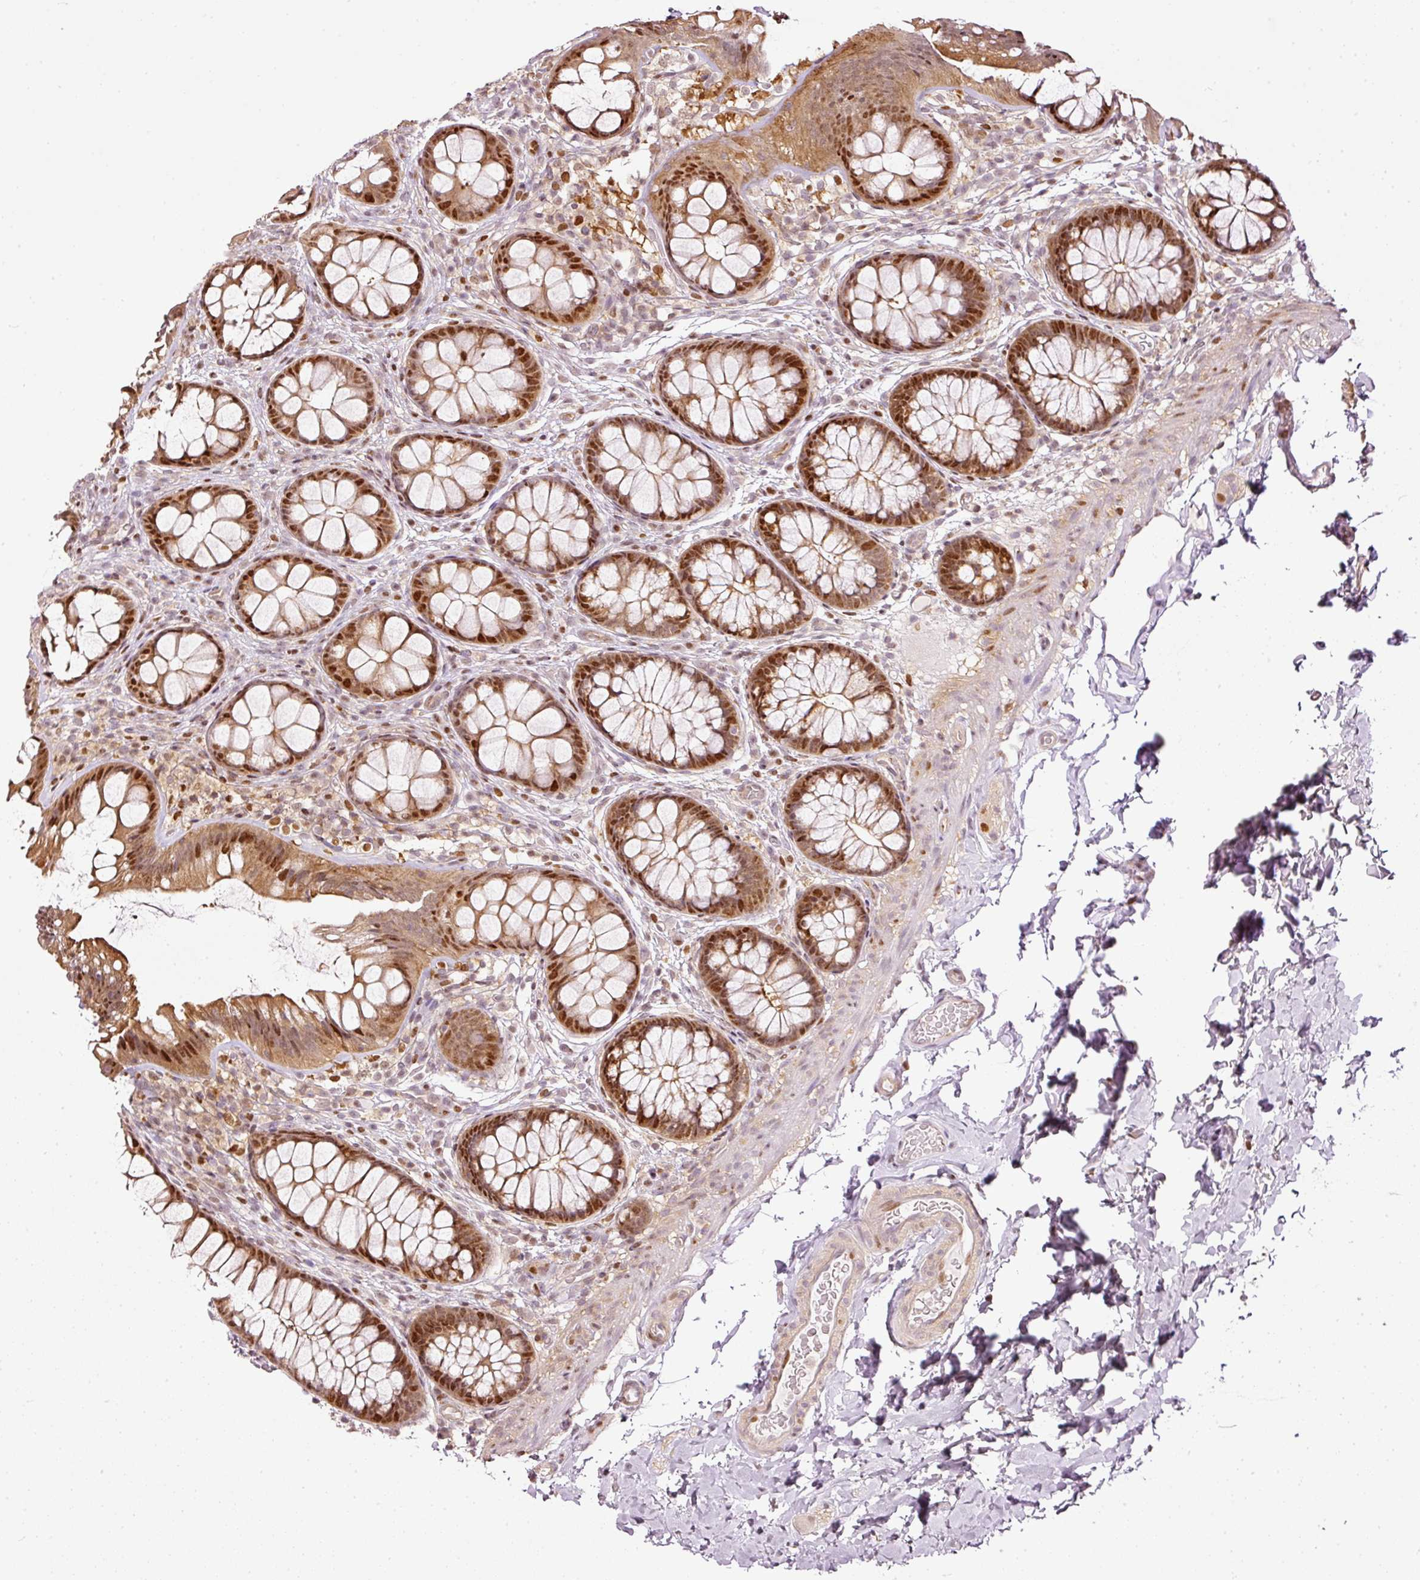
{"staining": {"intensity": "moderate", "quantity": "25%-75%", "location": "cytoplasmic/membranous,nuclear"}, "tissue": "colon", "cell_type": "Endothelial cells", "image_type": "normal", "snomed": [{"axis": "morphology", "description": "Normal tissue, NOS"}, {"axis": "topography", "description": "Colon"}], "caption": "Colon stained for a protein (brown) exhibits moderate cytoplasmic/membranous,nuclear positive positivity in approximately 25%-75% of endothelial cells.", "gene": "ZNF778", "patient": {"sex": "male", "age": 46}}